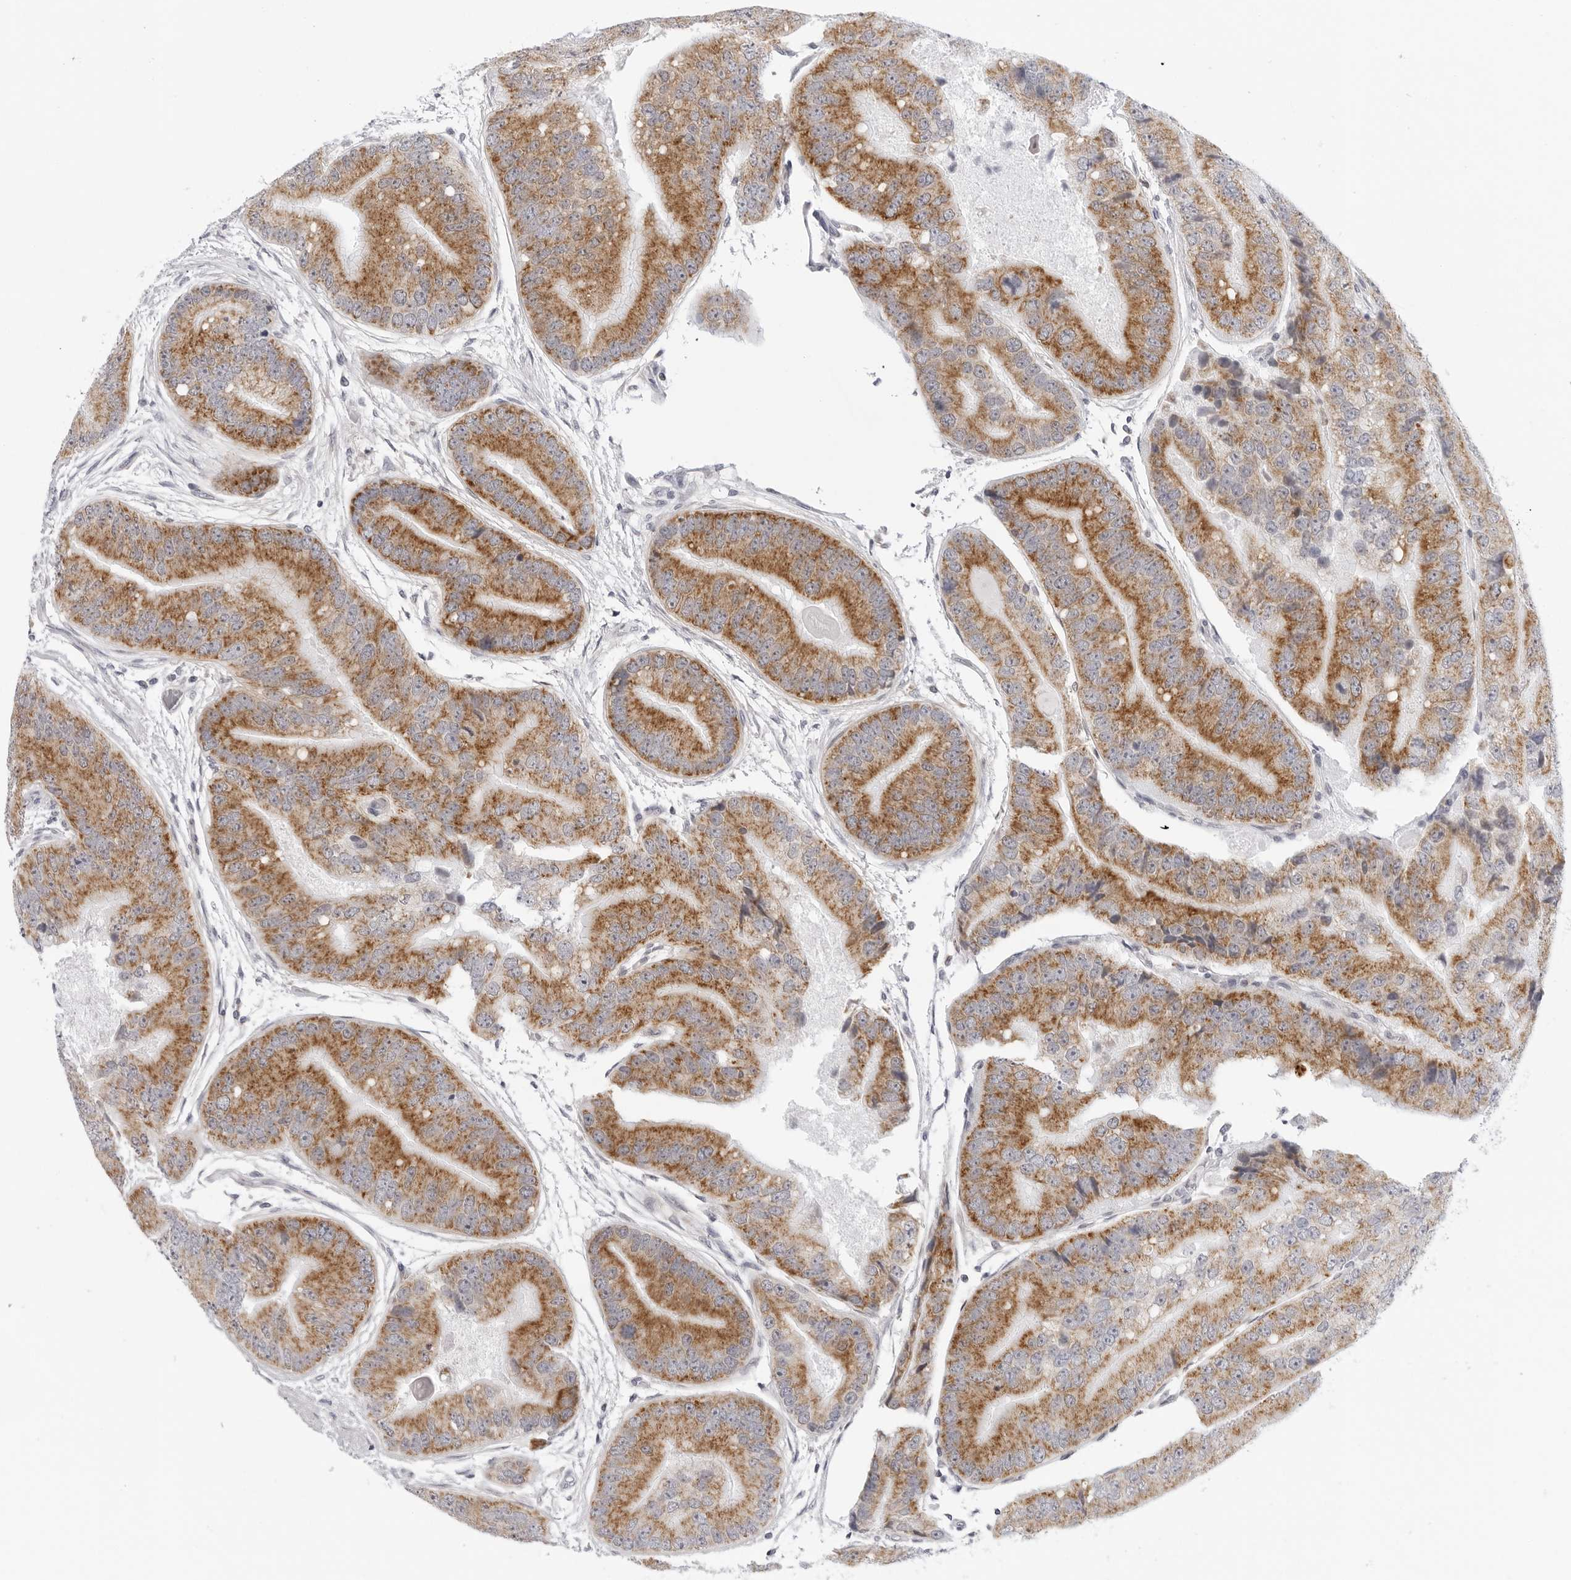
{"staining": {"intensity": "moderate", "quantity": ">75%", "location": "cytoplasmic/membranous"}, "tissue": "prostate cancer", "cell_type": "Tumor cells", "image_type": "cancer", "snomed": [{"axis": "morphology", "description": "Adenocarcinoma, High grade"}, {"axis": "topography", "description": "Prostate"}], "caption": "Prostate adenocarcinoma (high-grade) tissue displays moderate cytoplasmic/membranous positivity in about >75% of tumor cells, visualized by immunohistochemistry.", "gene": "CIART", "patient": {"sex": "male", "age": 70}}